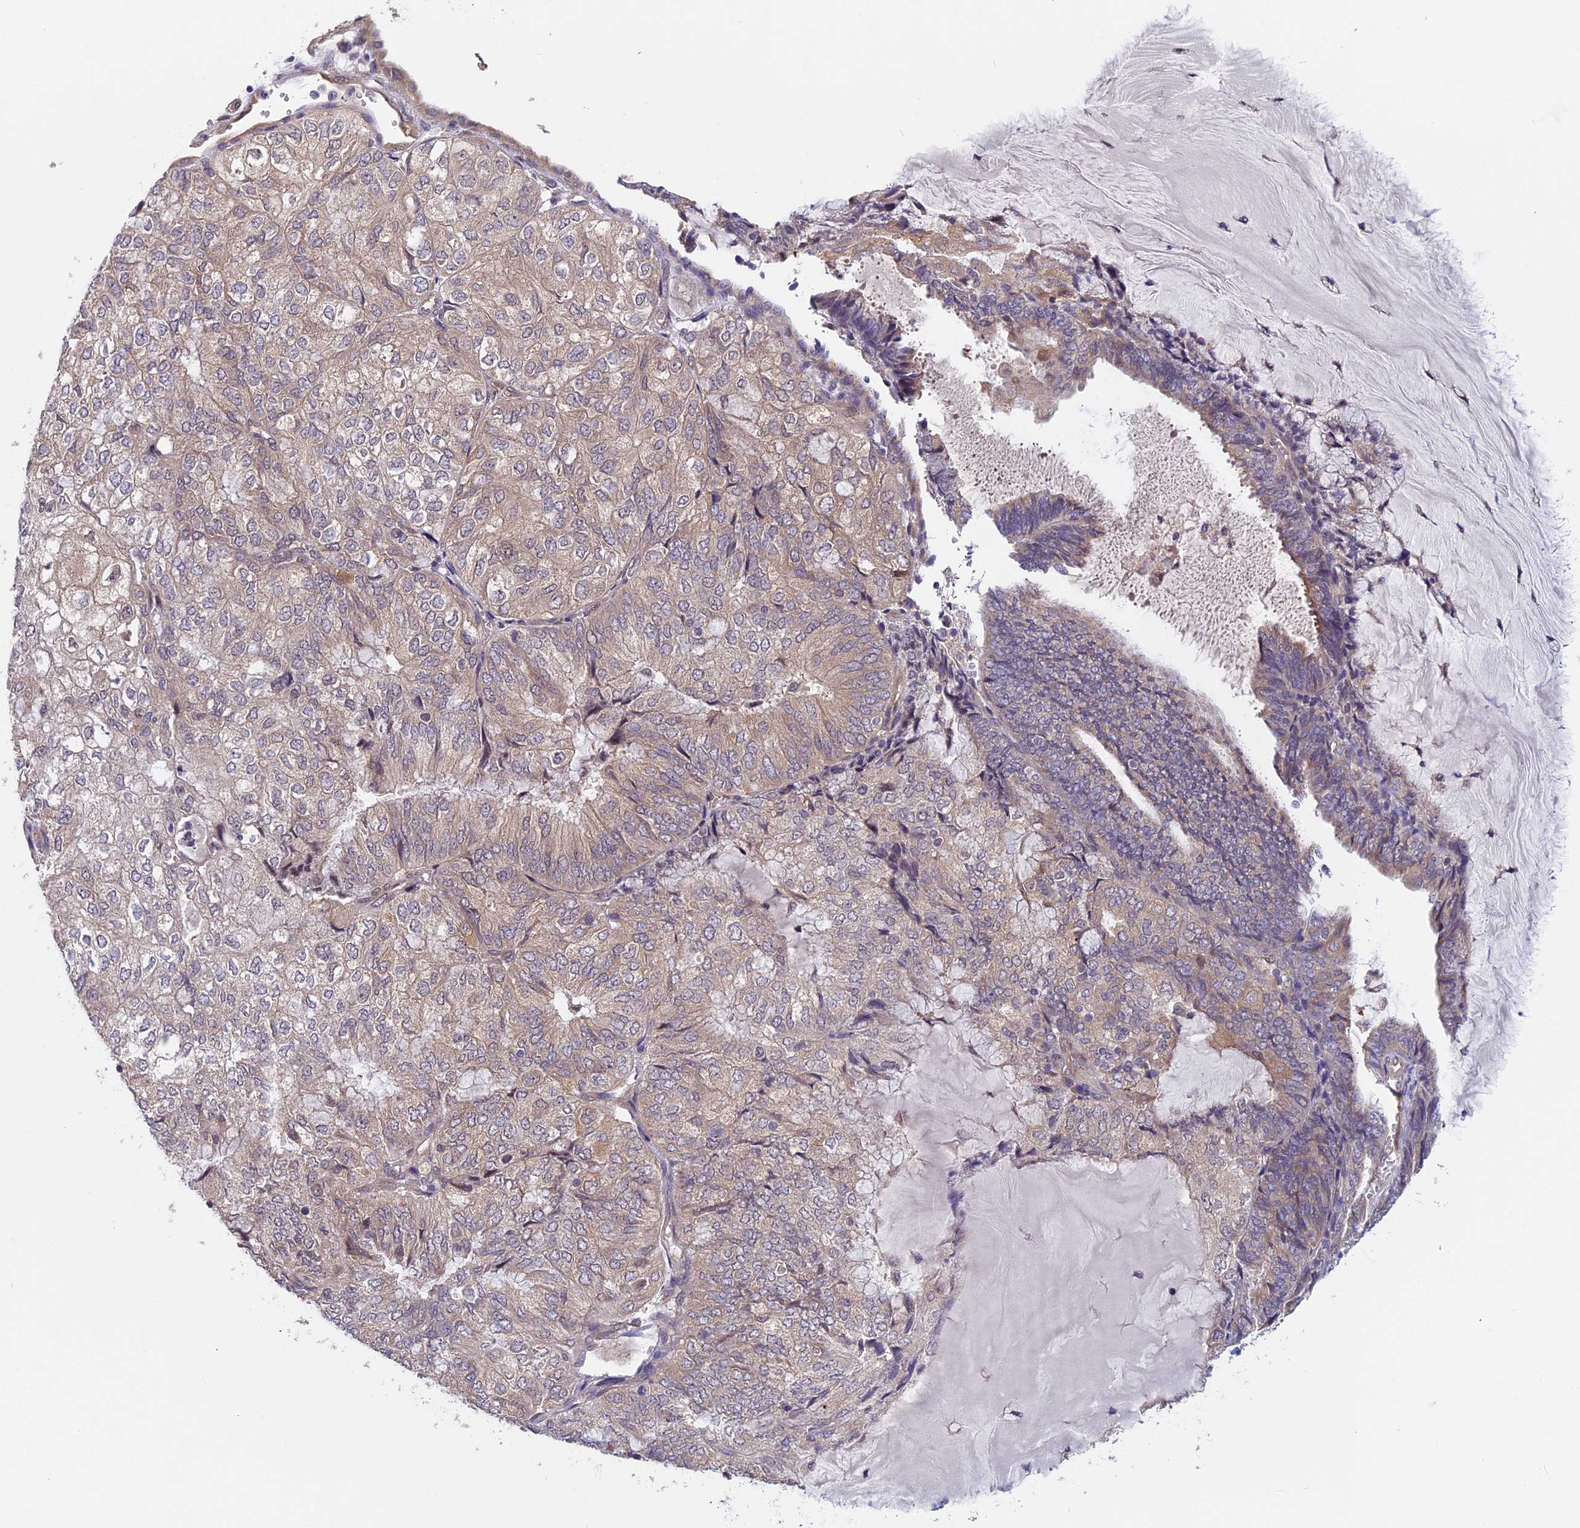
{"staining": {"intensity": "moderate", "quantity": "<25%", "location": "cytoplasmic/membranous"}, "tissue": "endometrial cancer", "cell_type": "Tumor cells", "image_type": "cancer", "snomed": [{"axis": "morphology", "description": "Adenocarcinoma, NOS"}, {"axis": "topography", "description": "Endometrium"}], "caption": "Human endometrial adenocarcinoma stained with a protein marker demonstrates moderate staining in tumor cells.", "gene": "CCDC9B", "patient": {"sex": "female", "age": 81}}